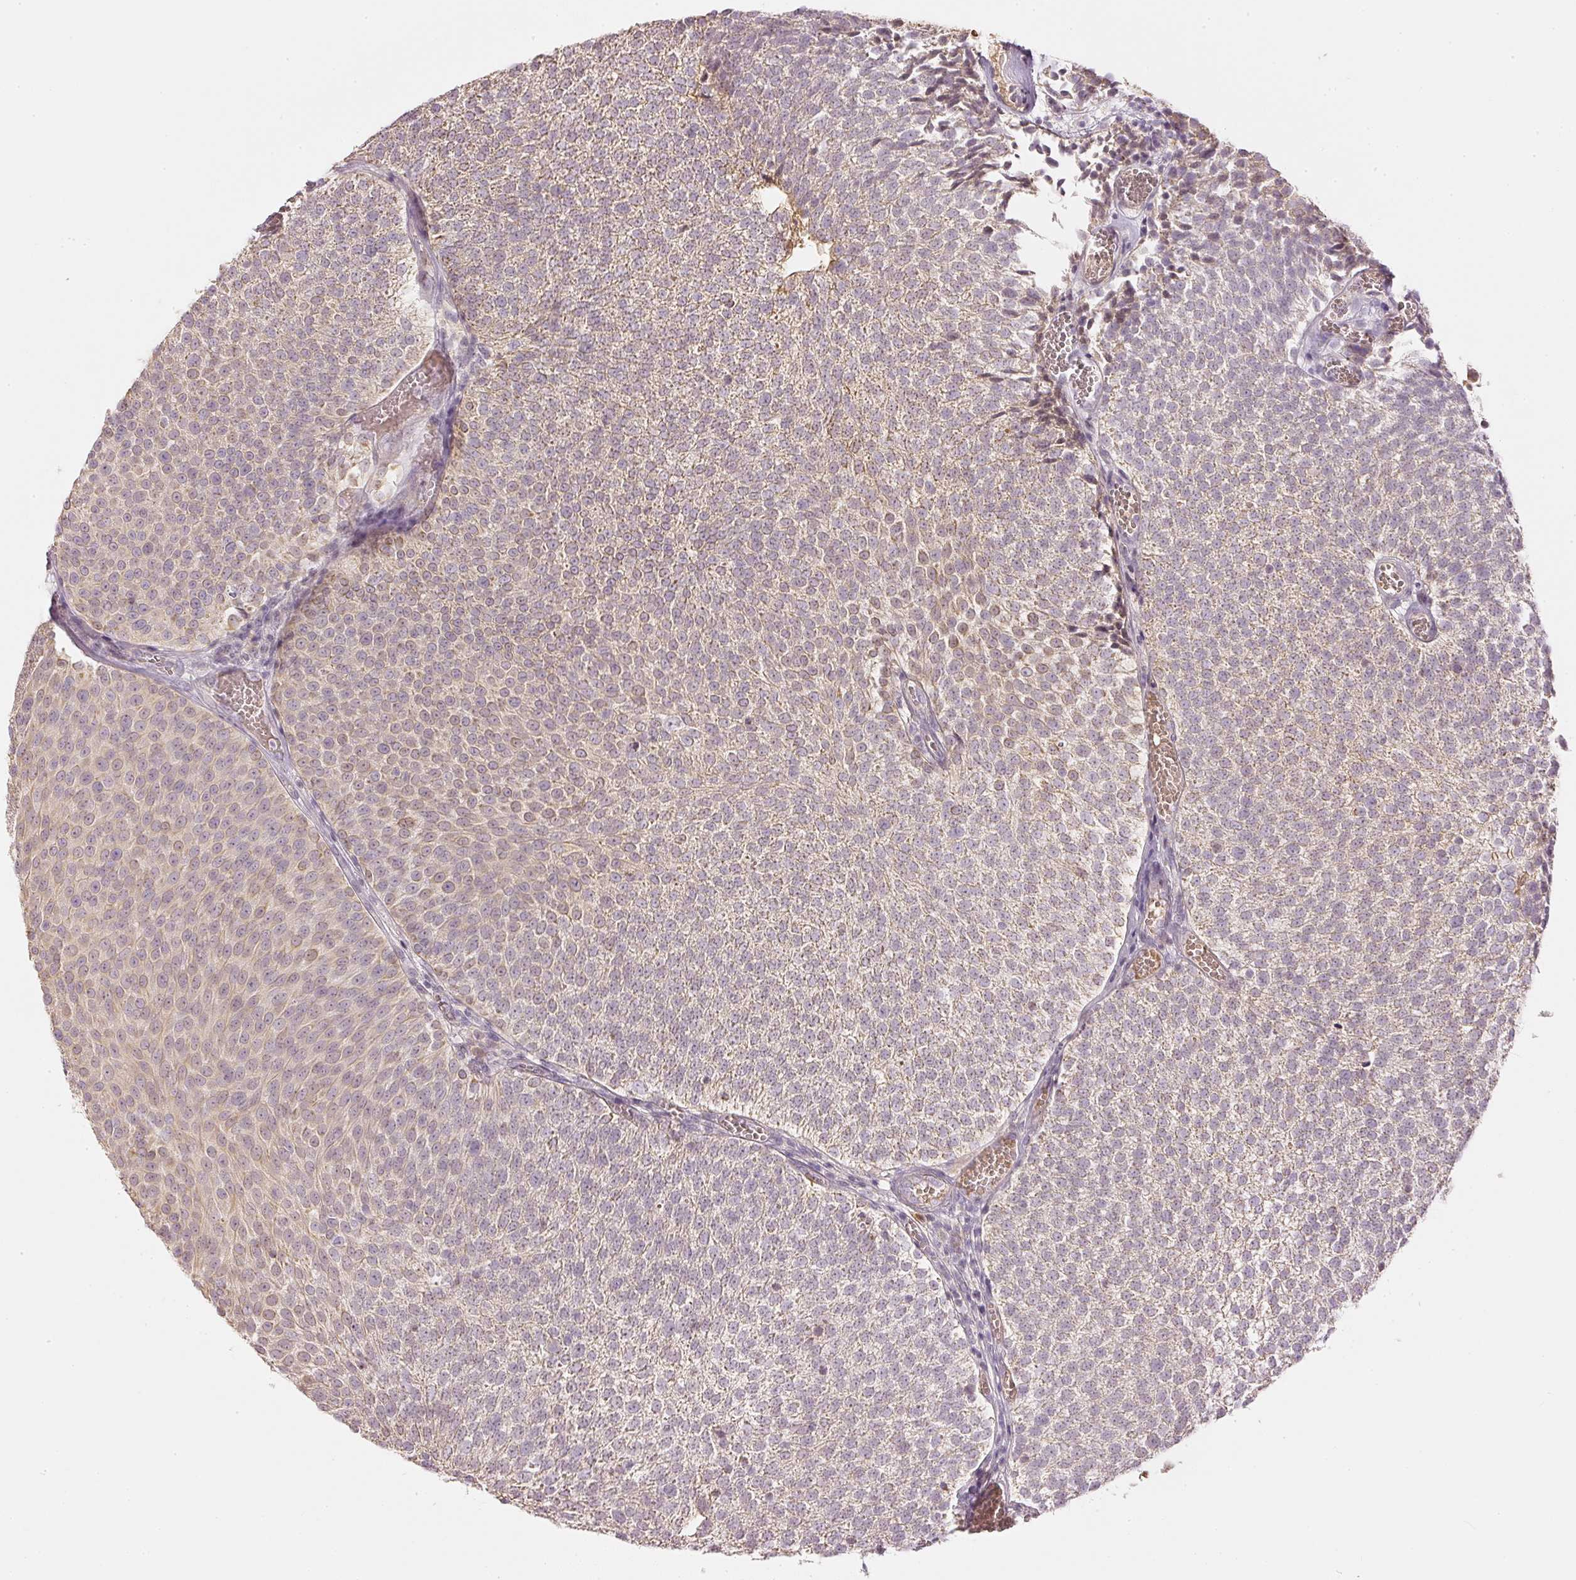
{"staining": {"intensity": "moderate", "quantity": "25%-75%", "location": "cytoplasmic/membranous,nuclear"}, "tissue": "urothelial cancer", "cell_type": "Tumor cells", "image_type": "cancer", "snomed": [{"axis": "morphology", "description": "Urothelial carcinoma, Low grade"}, {"axis": "topography", "description": "Urinary bladder"}], "caption": "Moderate cytoplasmic/membranous and nuclear positivity is present in approximately 25%-75% of tumor cells in low-grade urothelial carcinoma.", "gene": "GZMA", "patient": {"sex": "female", "age": 79}}